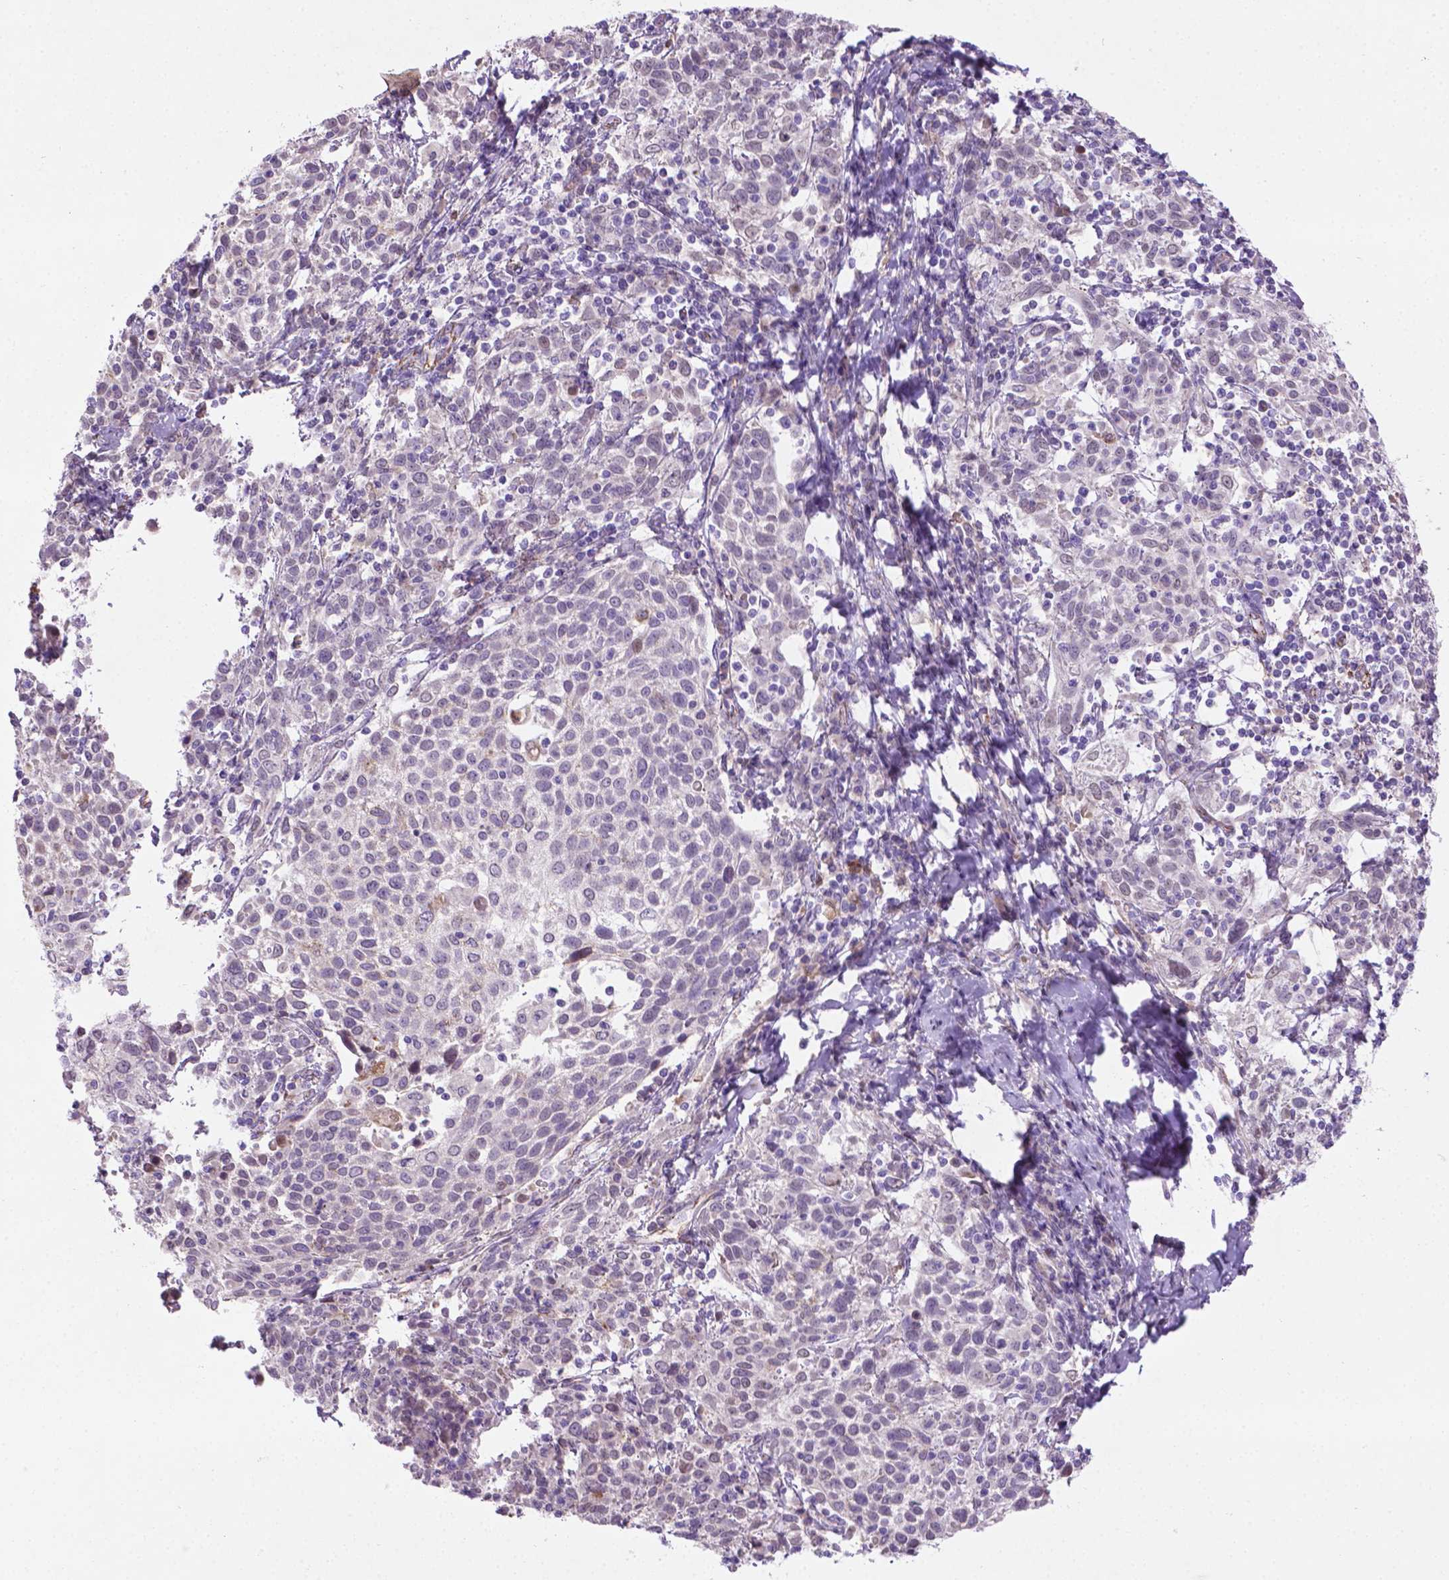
{"staining": {"intensity": "negative", "quantity": "none", "location": "none"}, "tissue": "cervical cancer", "cell_type": "Tumor cells", "image_type": "cancer", "snomed": [{"axis": "morphology", "description": "Squamous cell carcinoma, NOS"}, {"axis": "topography", "description": "Cervix"}], "caption": "Image shows no protein positivity in tumor cells of cervical cancer (squamous cell carcinoma) tissue.", "gene": "CCER2", "patient": {"sex": "female", "age": 61}}